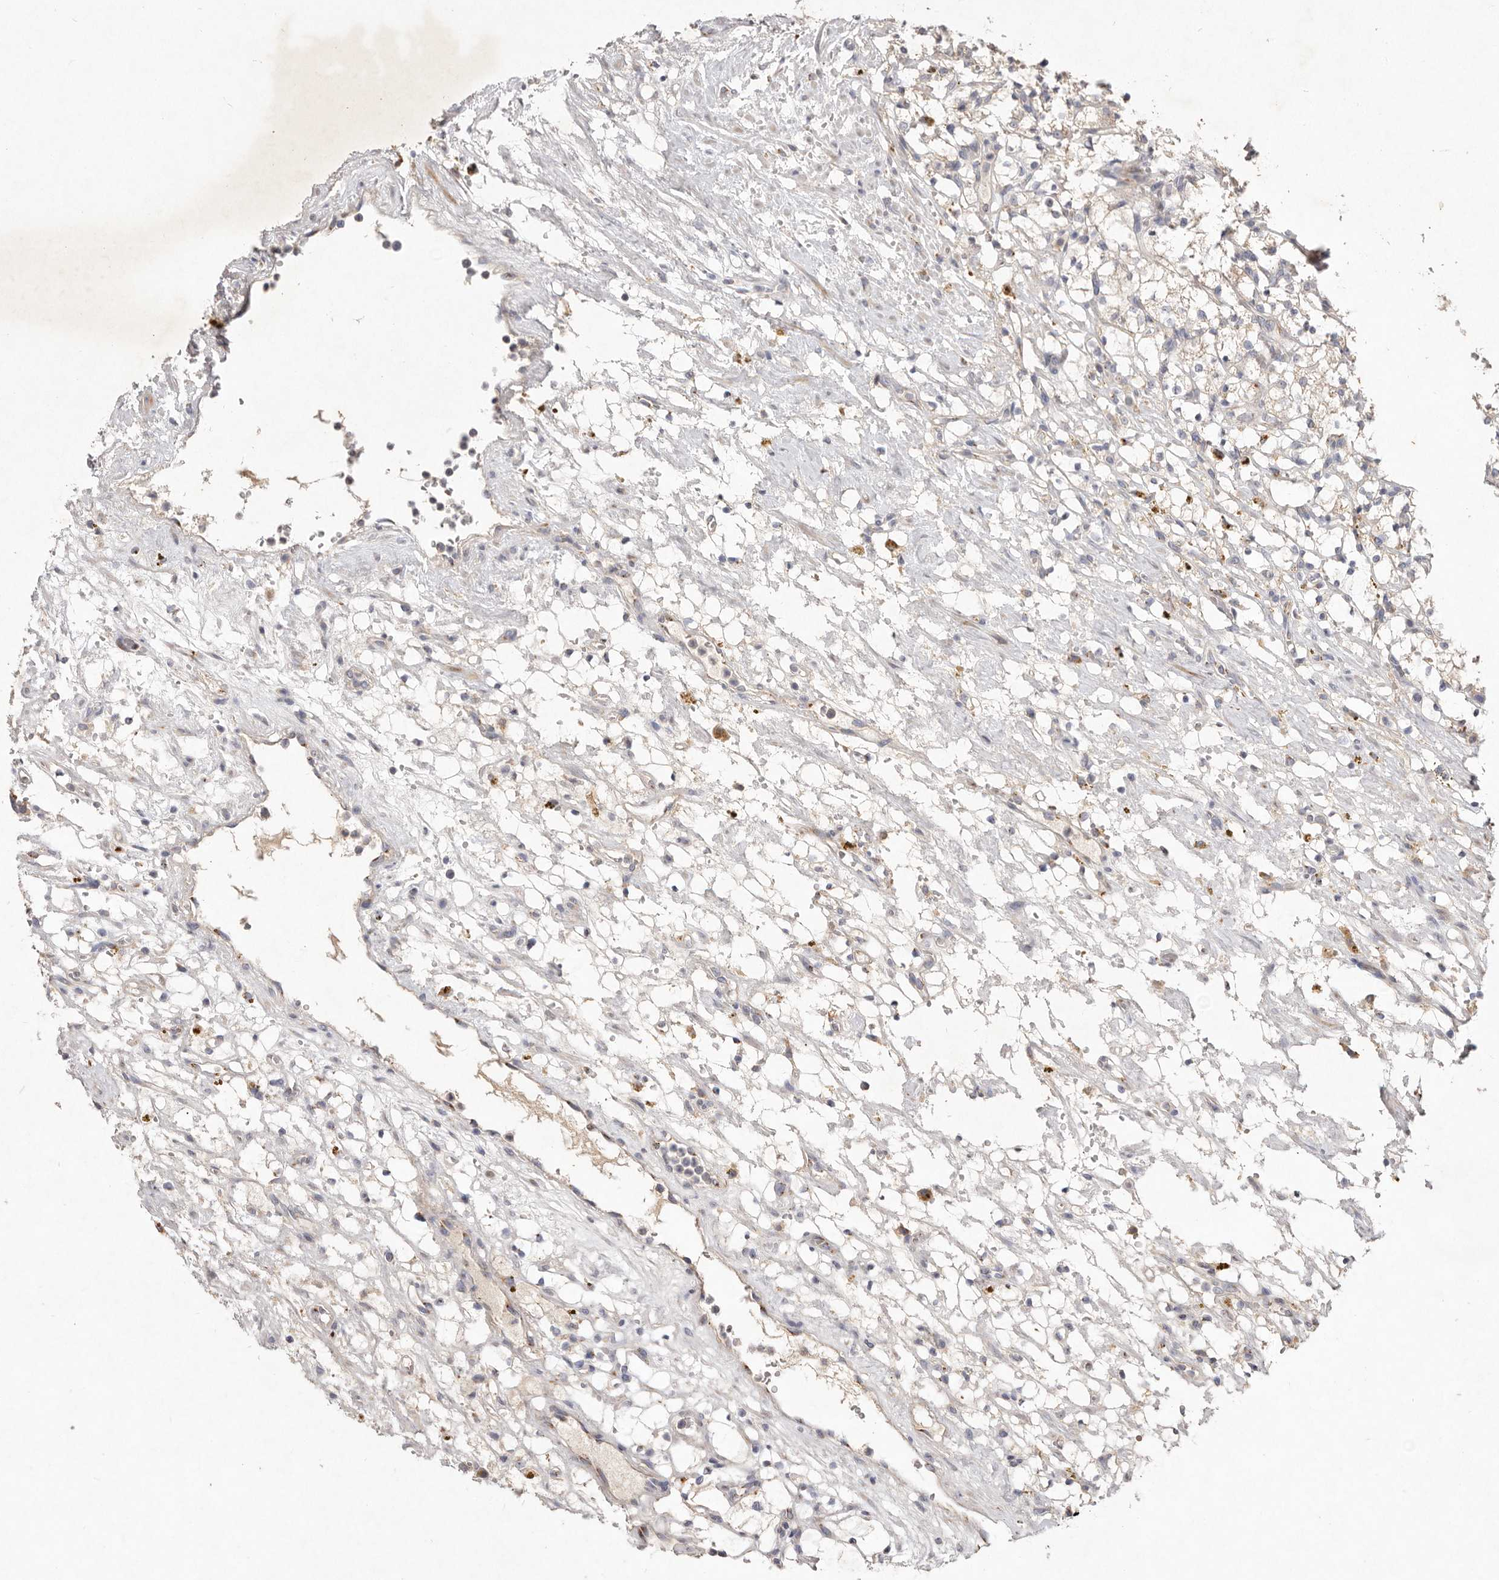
{"staining": {"intensity": "weak", "quantity": "25%-75%", "location": "cytoplasmic/membranous"}, "tissue": "renal cancer", "cell_type": "Tumor cells", "image_type": "cancer", "snomed": [{"axis": "morphology", "description": "Adenocarcinoma, NOS"}, {"axis": "topography", "description": "Kidney"}], "caption": "Renal cancer (adenocarcinoma) stained for a protein (brown) exhibits weak cytoplasmic/membranous positive expression in approximately 25%-75% of tumor cells.", "gene": "USP24", "patient": {"sex": "female", "age": 69}}